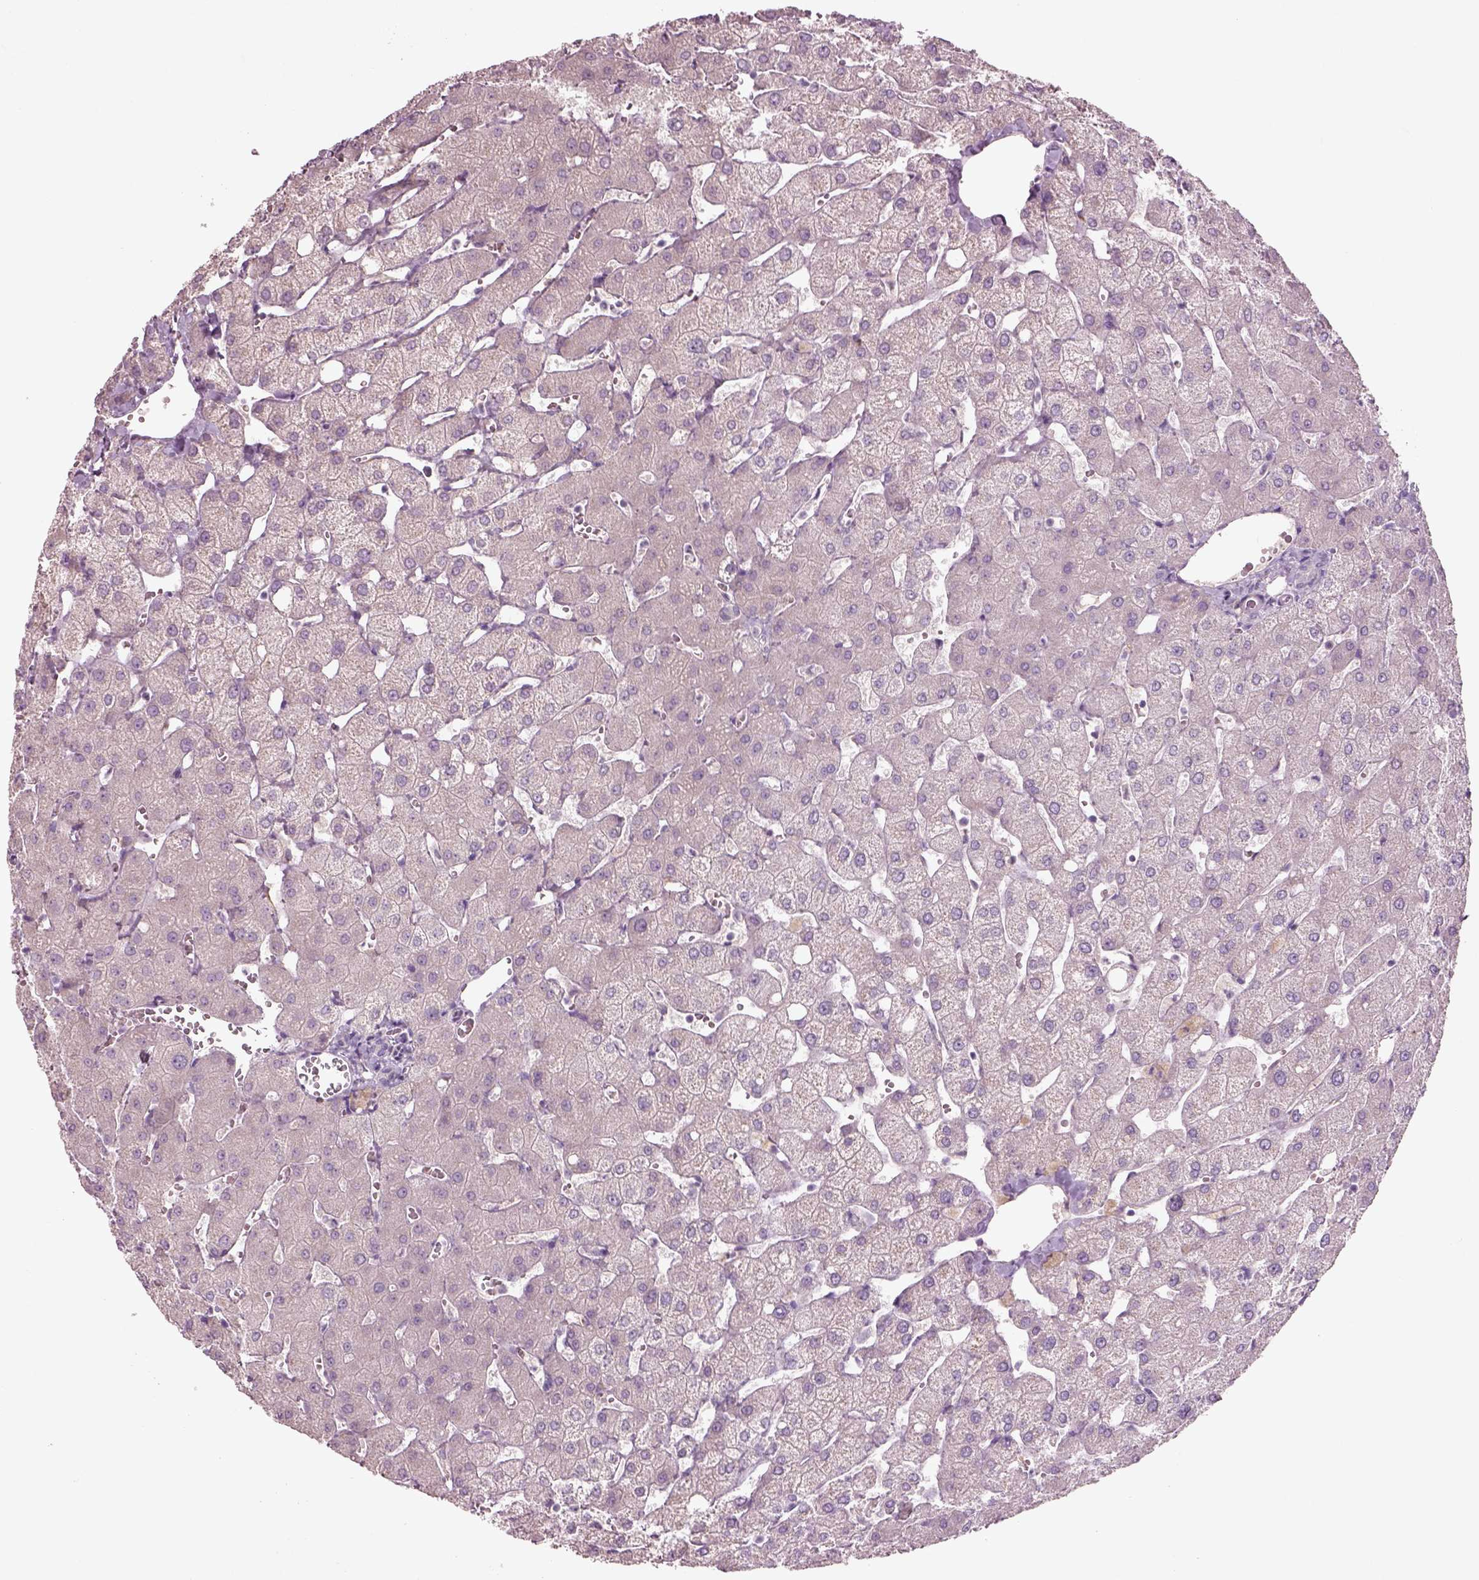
{"staining": {"intensity": "negative", "quantity": "none", "location": "none"}, "tissue": "liver", "cell_type": "Cholangiocytes", "image_type": "normal", "snomed": [{"axis": "morphology", "description": "Normal tissue, NOS"}, {"axis": "topography", "description": "Liver"}], "caption": "Histopathology image shows no protein expression in cholangiocytes of unremarkable liver.", "gene": "DUOXA2", "patient": {"sex": "female", "age": 54}}